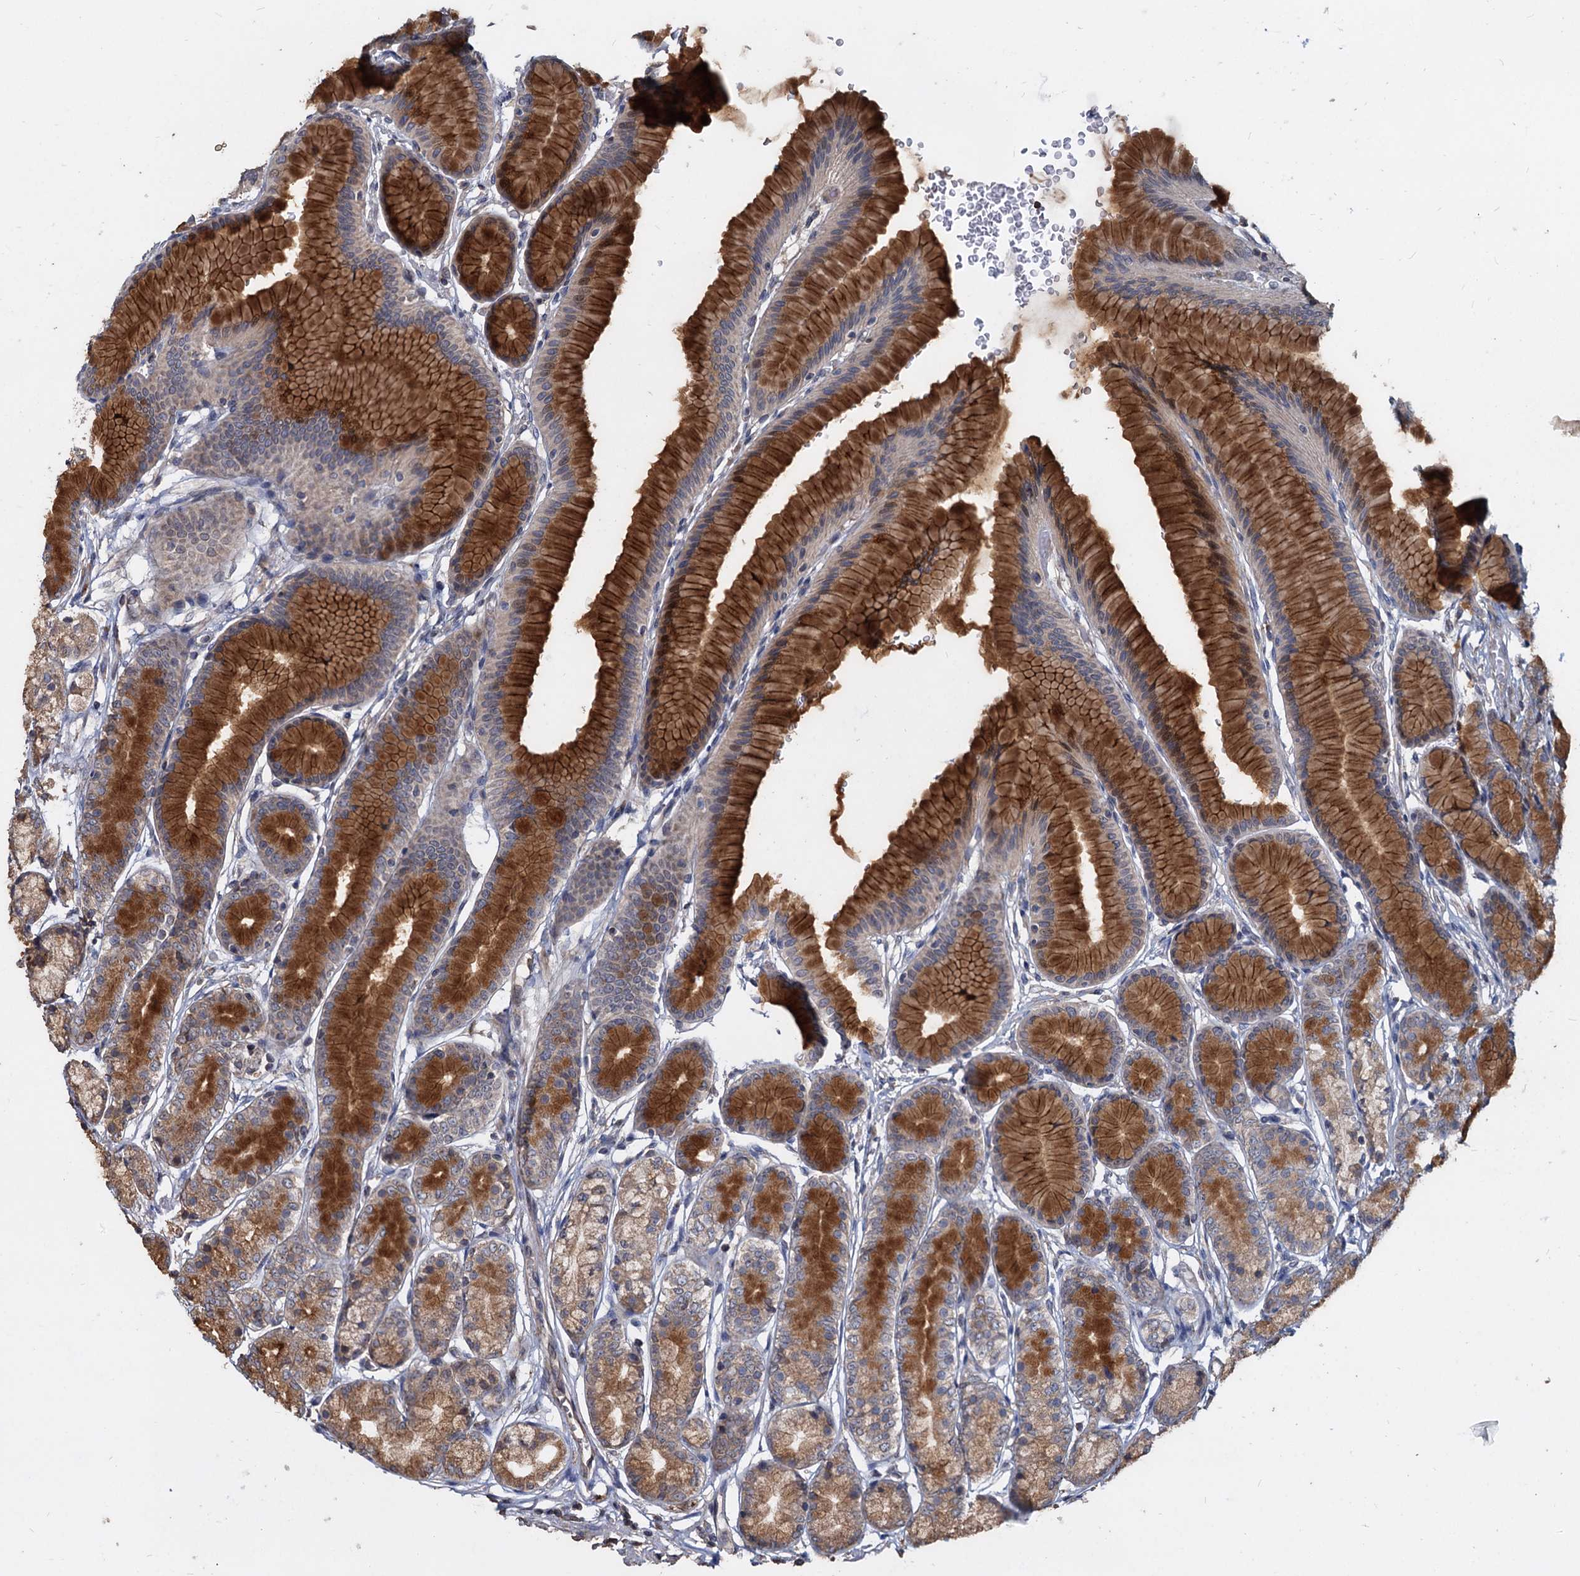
{"staining": {"intensity": "strong", "quantity": ">75%", "location": "cytoplasmic/membranous"}, "tissue": "stomach", "cell_type": "Glandular cells", "image_type": "normal", "snomed": [{"axis": "morphology", "description": "Normal tissue, NOS"}, {"axis": "morphology", "description": "Adenocarcinoma, NOS"}, {"axis": "morphology", "description": "Adenocarcinoma, High grade"}, {"axis": "topography", "description": "Stomach, upper"}, {"axis": "topography", "description": "Stomach"}], "caption": "Glandular cells exhibit high levels of strong cytoplasmic/membranous positivity in about >75% of cells in normal human stomach.", "gene": "DEPDC4", "patient": {"sex": "female", "age": 65}}